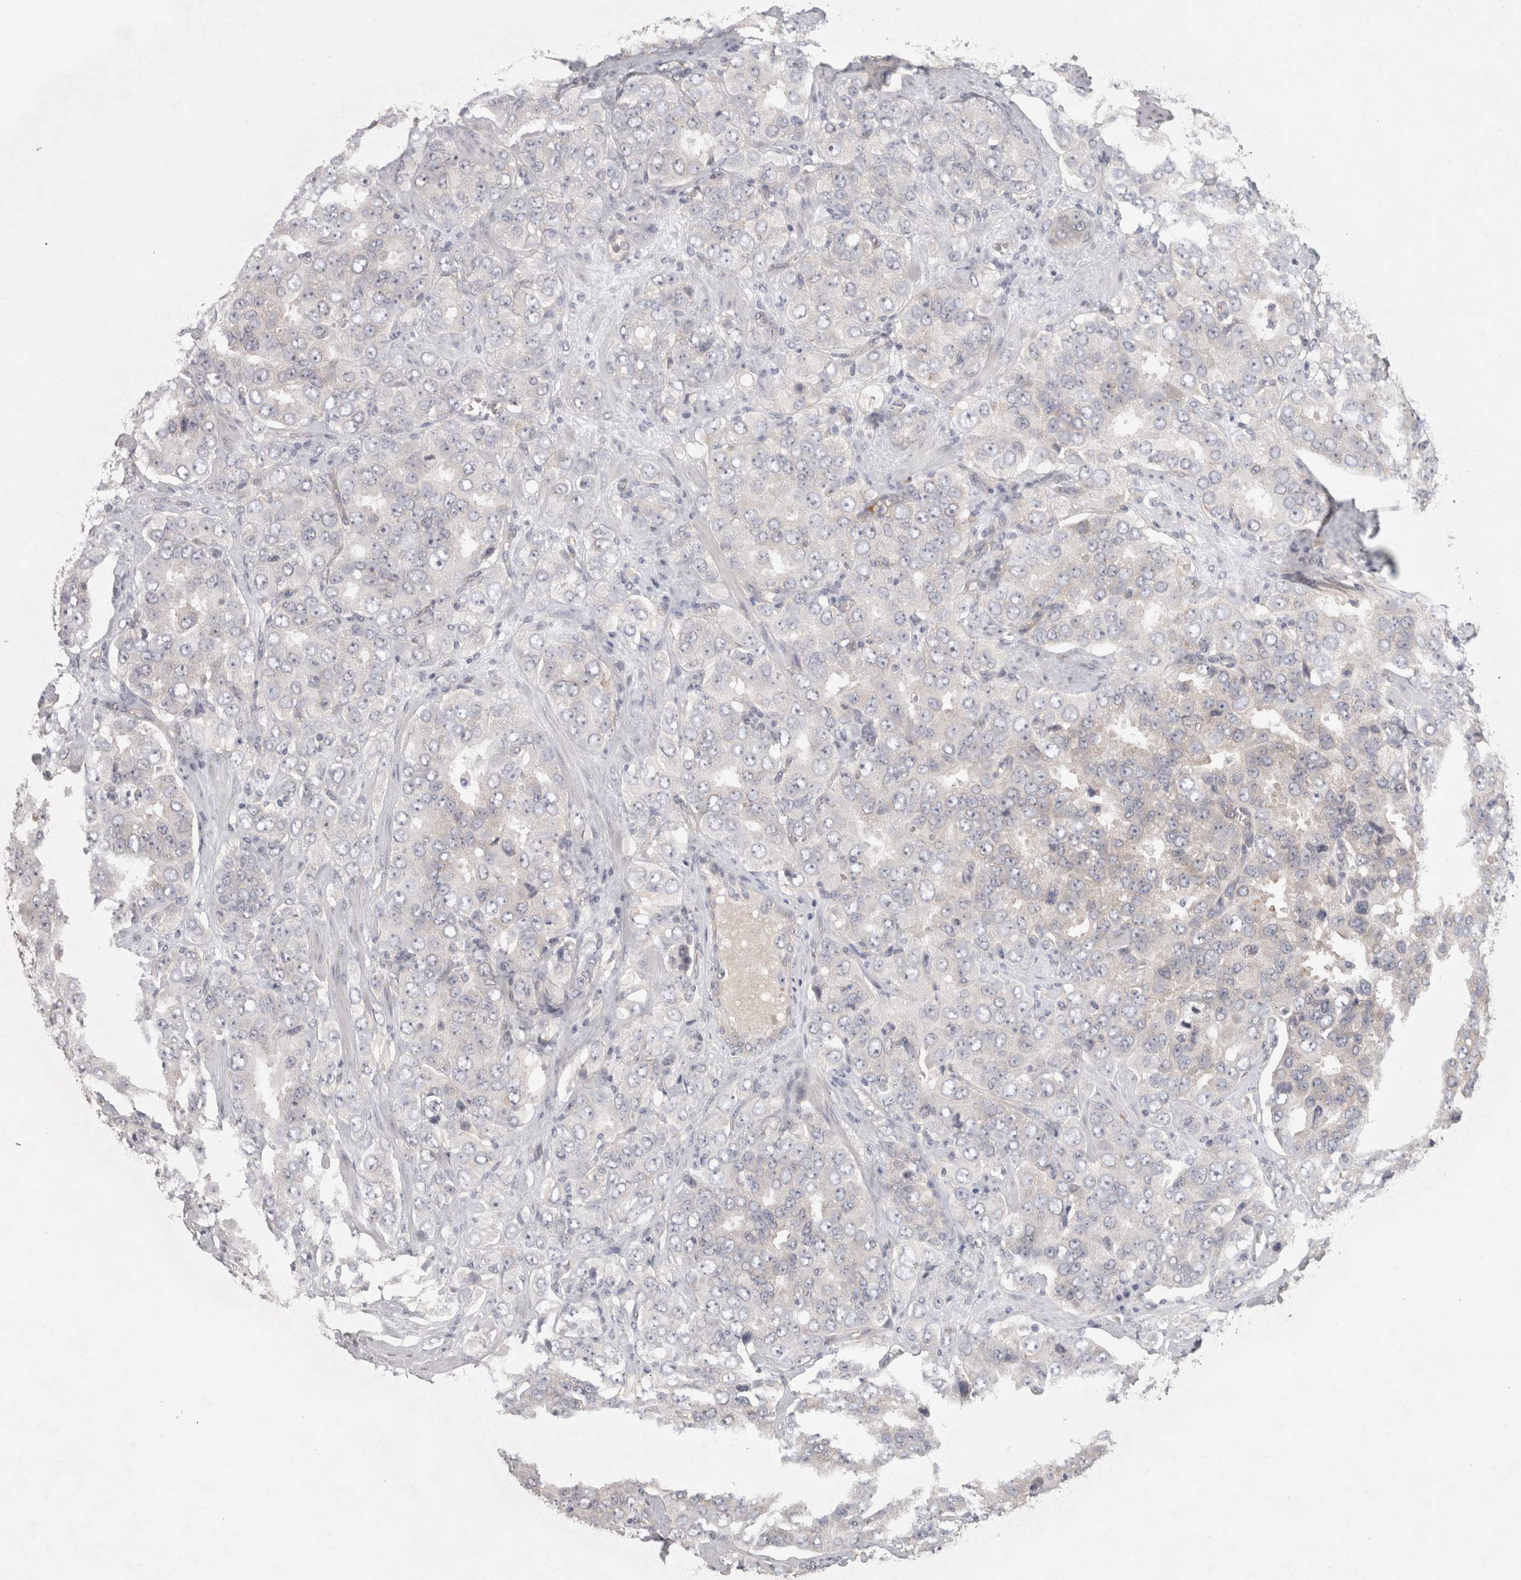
{"staining": {"intensity": "weak", "quantity": "<25%", "location": "cytoplasmic/membranous"}, "tissue": "prostate cancer", "cell_type": "Tumor cells", "image_type": "cancer", "snomed": [{"axis": "morphology", "description": "Adenocarcinoma, High grade"}, {"axis": "topography", "description": "Prostate"}], "caption": "This photomicrograph is of prostate adenocarcinoma (high-grade) stained with IHC to label a protein in brown with the nuclei are counter-stained blue. There is no positivity in tumor cells.", "gene": "RASAL2", "patient": {"sex": "male", "age": 58}}